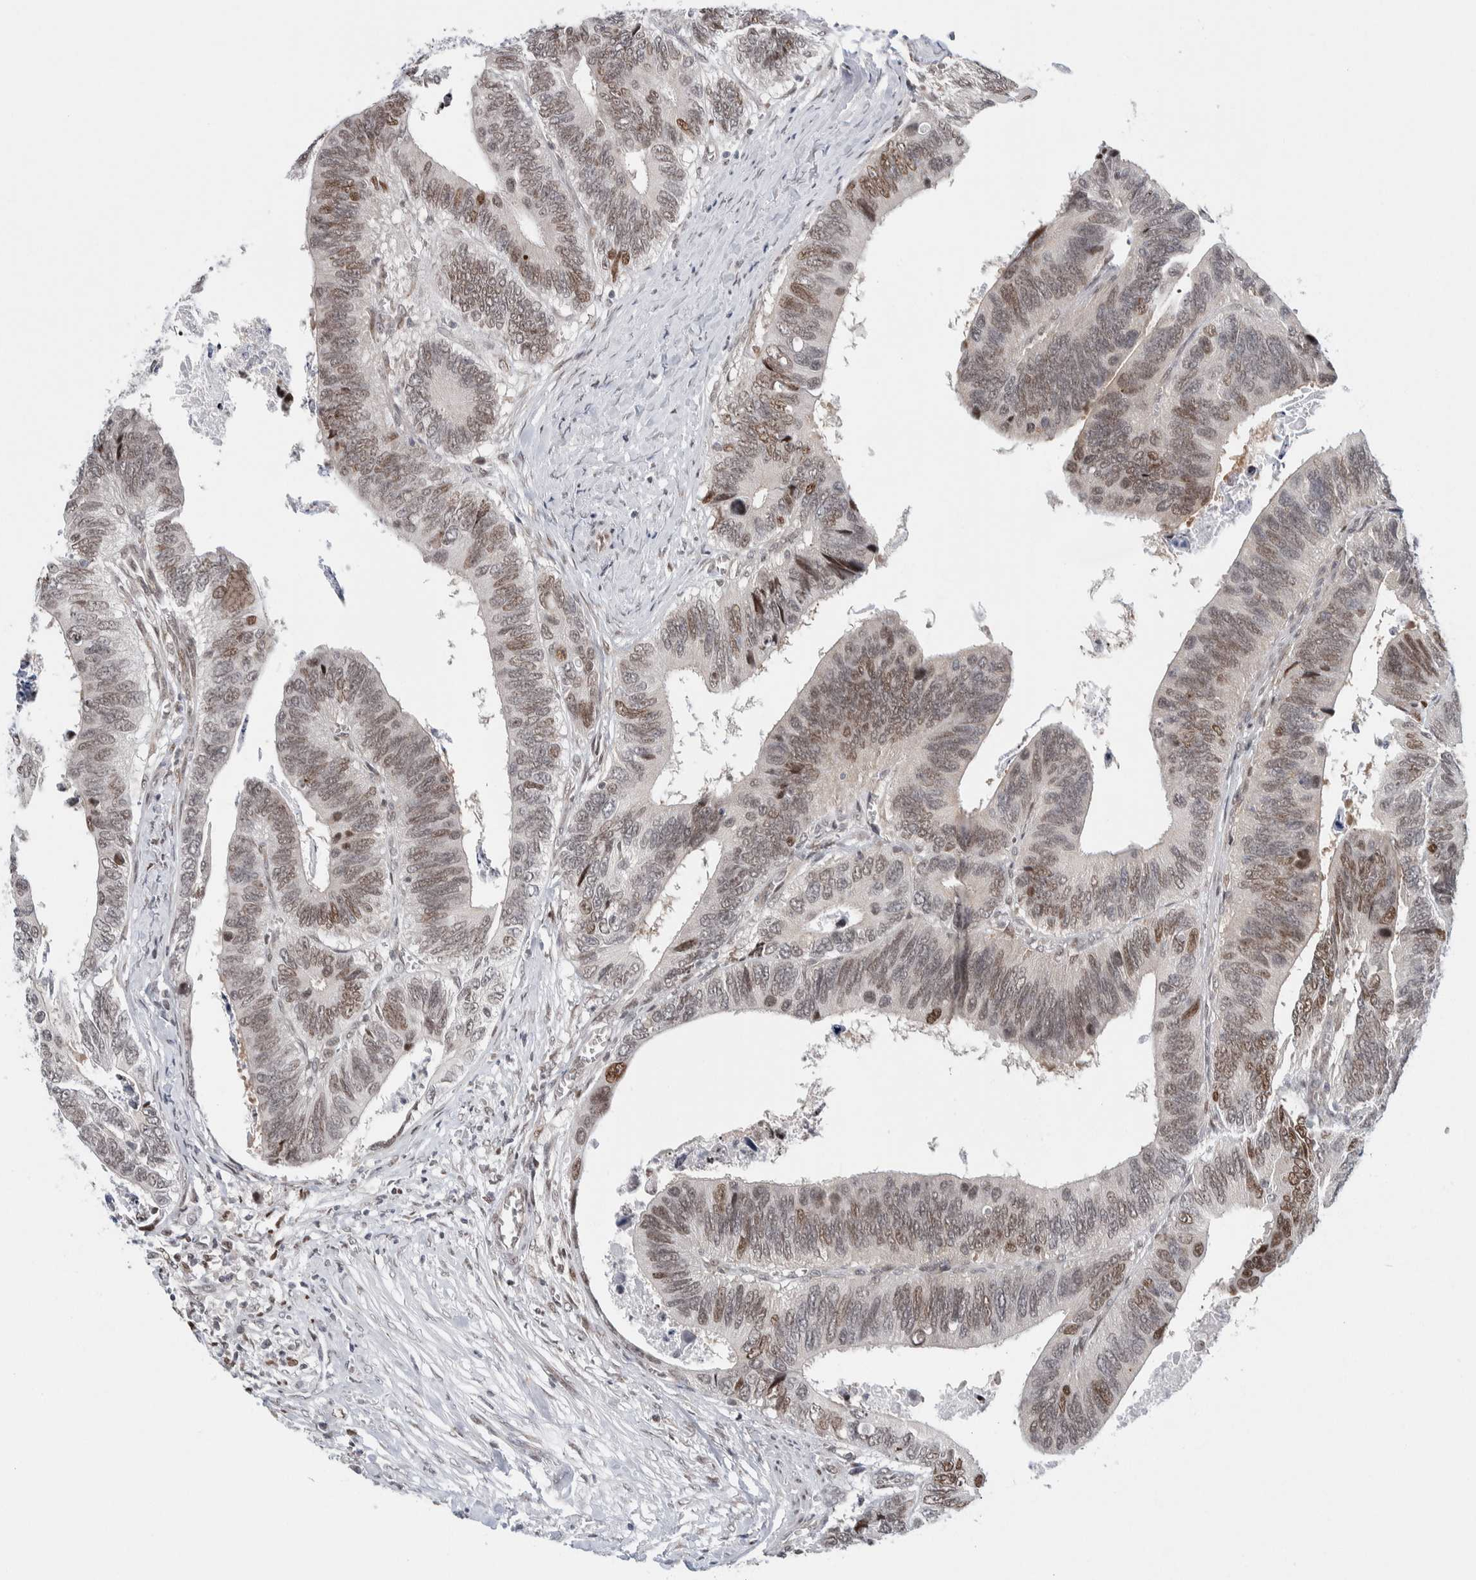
{"staining": {"intensity": "moderate", "quantity": "25%-75%", "location": "nuclear"}, "tissue": "colorectal cancer", "cell_type": "Tumor cells", "image_type": "cancer", "snomed": [{"axis": "morphology", "description": "Adenocarcinoma, NOS"}, {"axis": "topography", "description": "Colon"}], "caption": "Immunohistochemical staining of human colorectal cancer (adenocarcinoma) reveals moderate nuclear protein staining in about 25%-75% of tumor cells. The protein is shown in brown color, while the nuclei are stained blue.", "gene": "NEUROD1", "patient": {"sex": "male", "age": 72}}